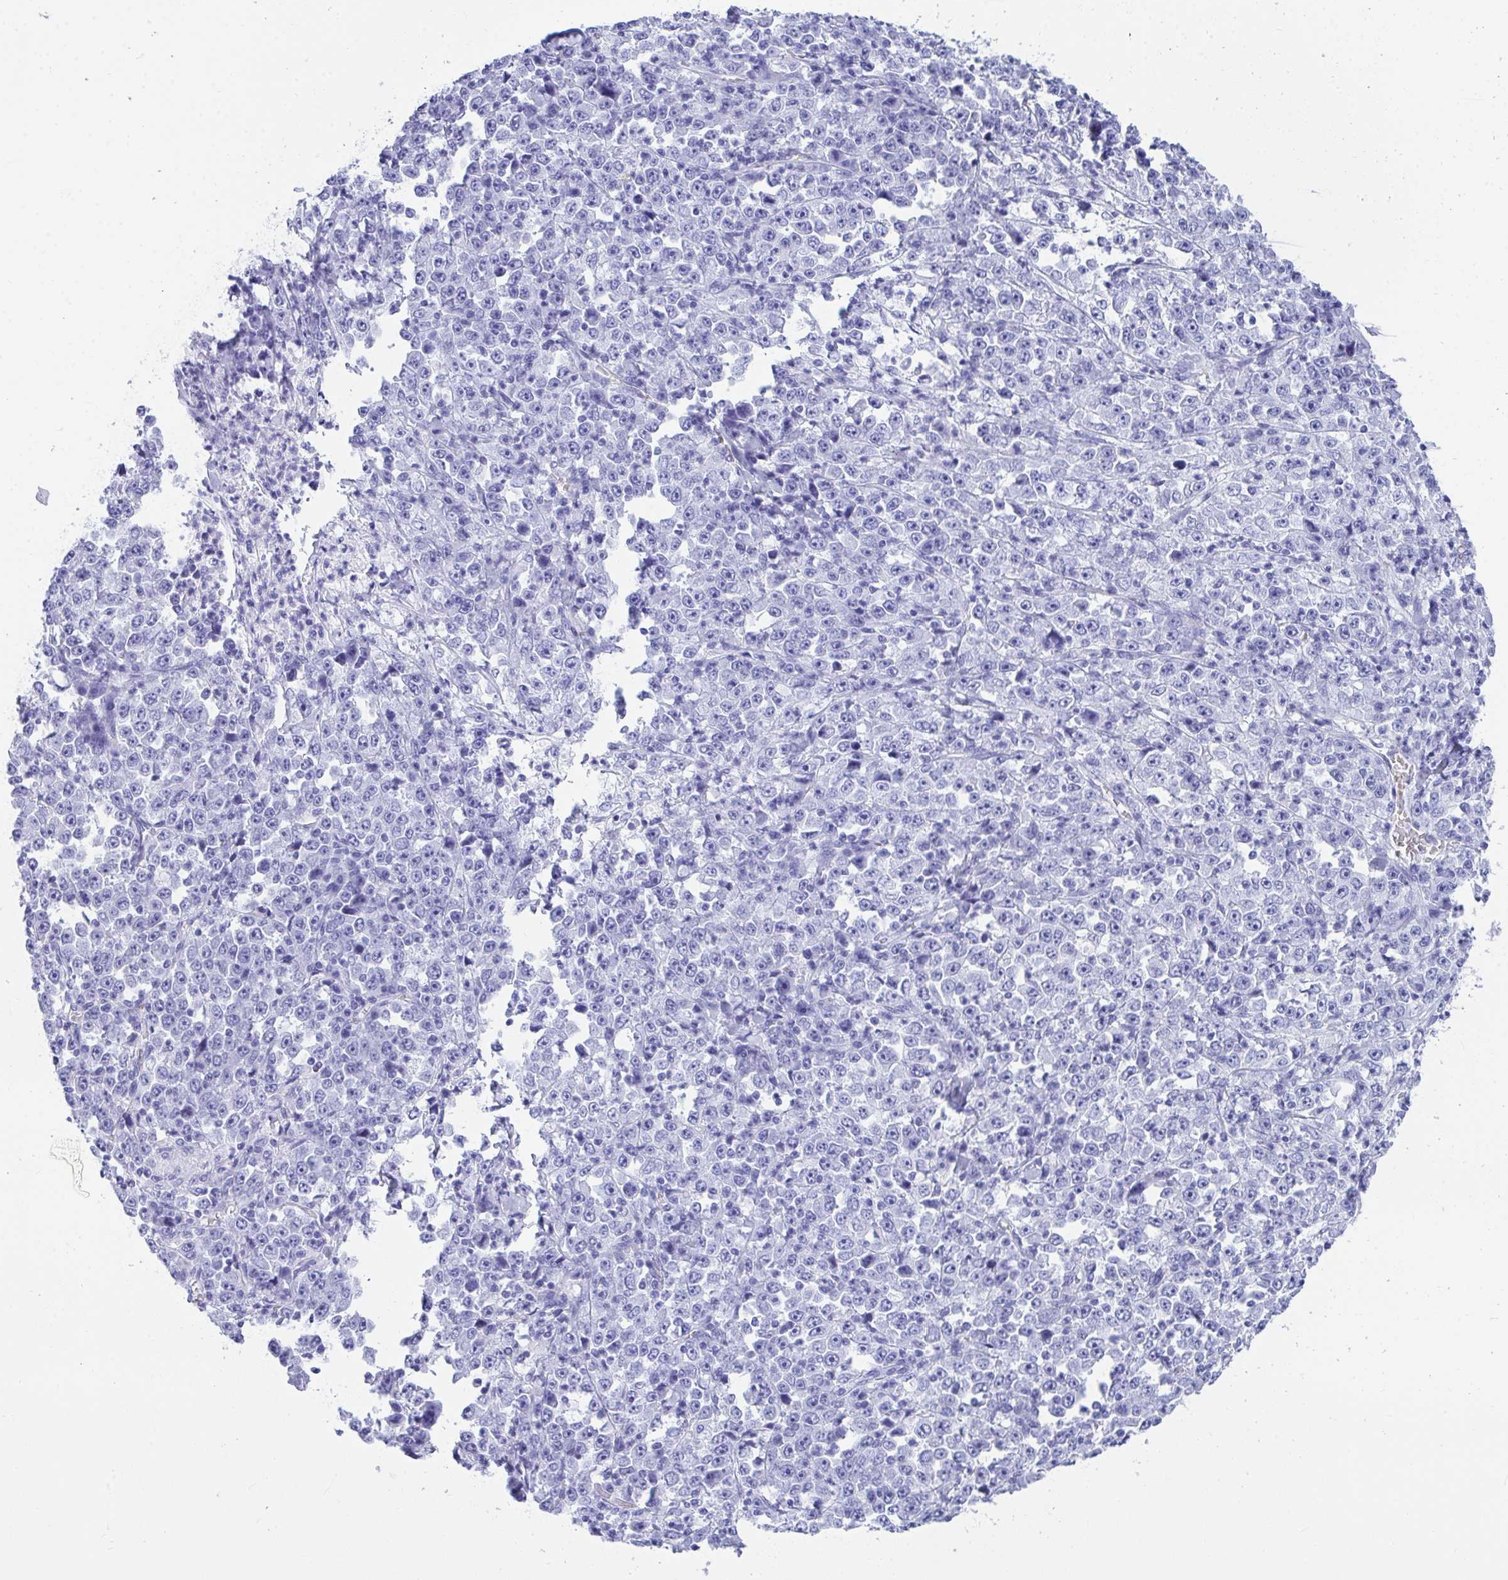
{"staining": {"intensity": "negative", "quantity": "none", "location": "none"}, "tissue": "stomach cancer", "cell_type": "Tumor cells", "image_type": "cancer", "snomed": [{"axis": "morphology", "description": "Normal tissue, NOS"}, {"axis": "morphology", "description": "Adenocarcinoma, NOS"}, {"axis": "topography", "description": "Stomach, upper"}, {"axis": "topography", "description": "Stomach"}], "caption": "This is an immunohistochemistry (IHC) micrograph of human adenocarcinoma (stomach). There is no staining in tumor cells.", "gene": "ANK1", "patient": {"sex": "male", "age": 59}}